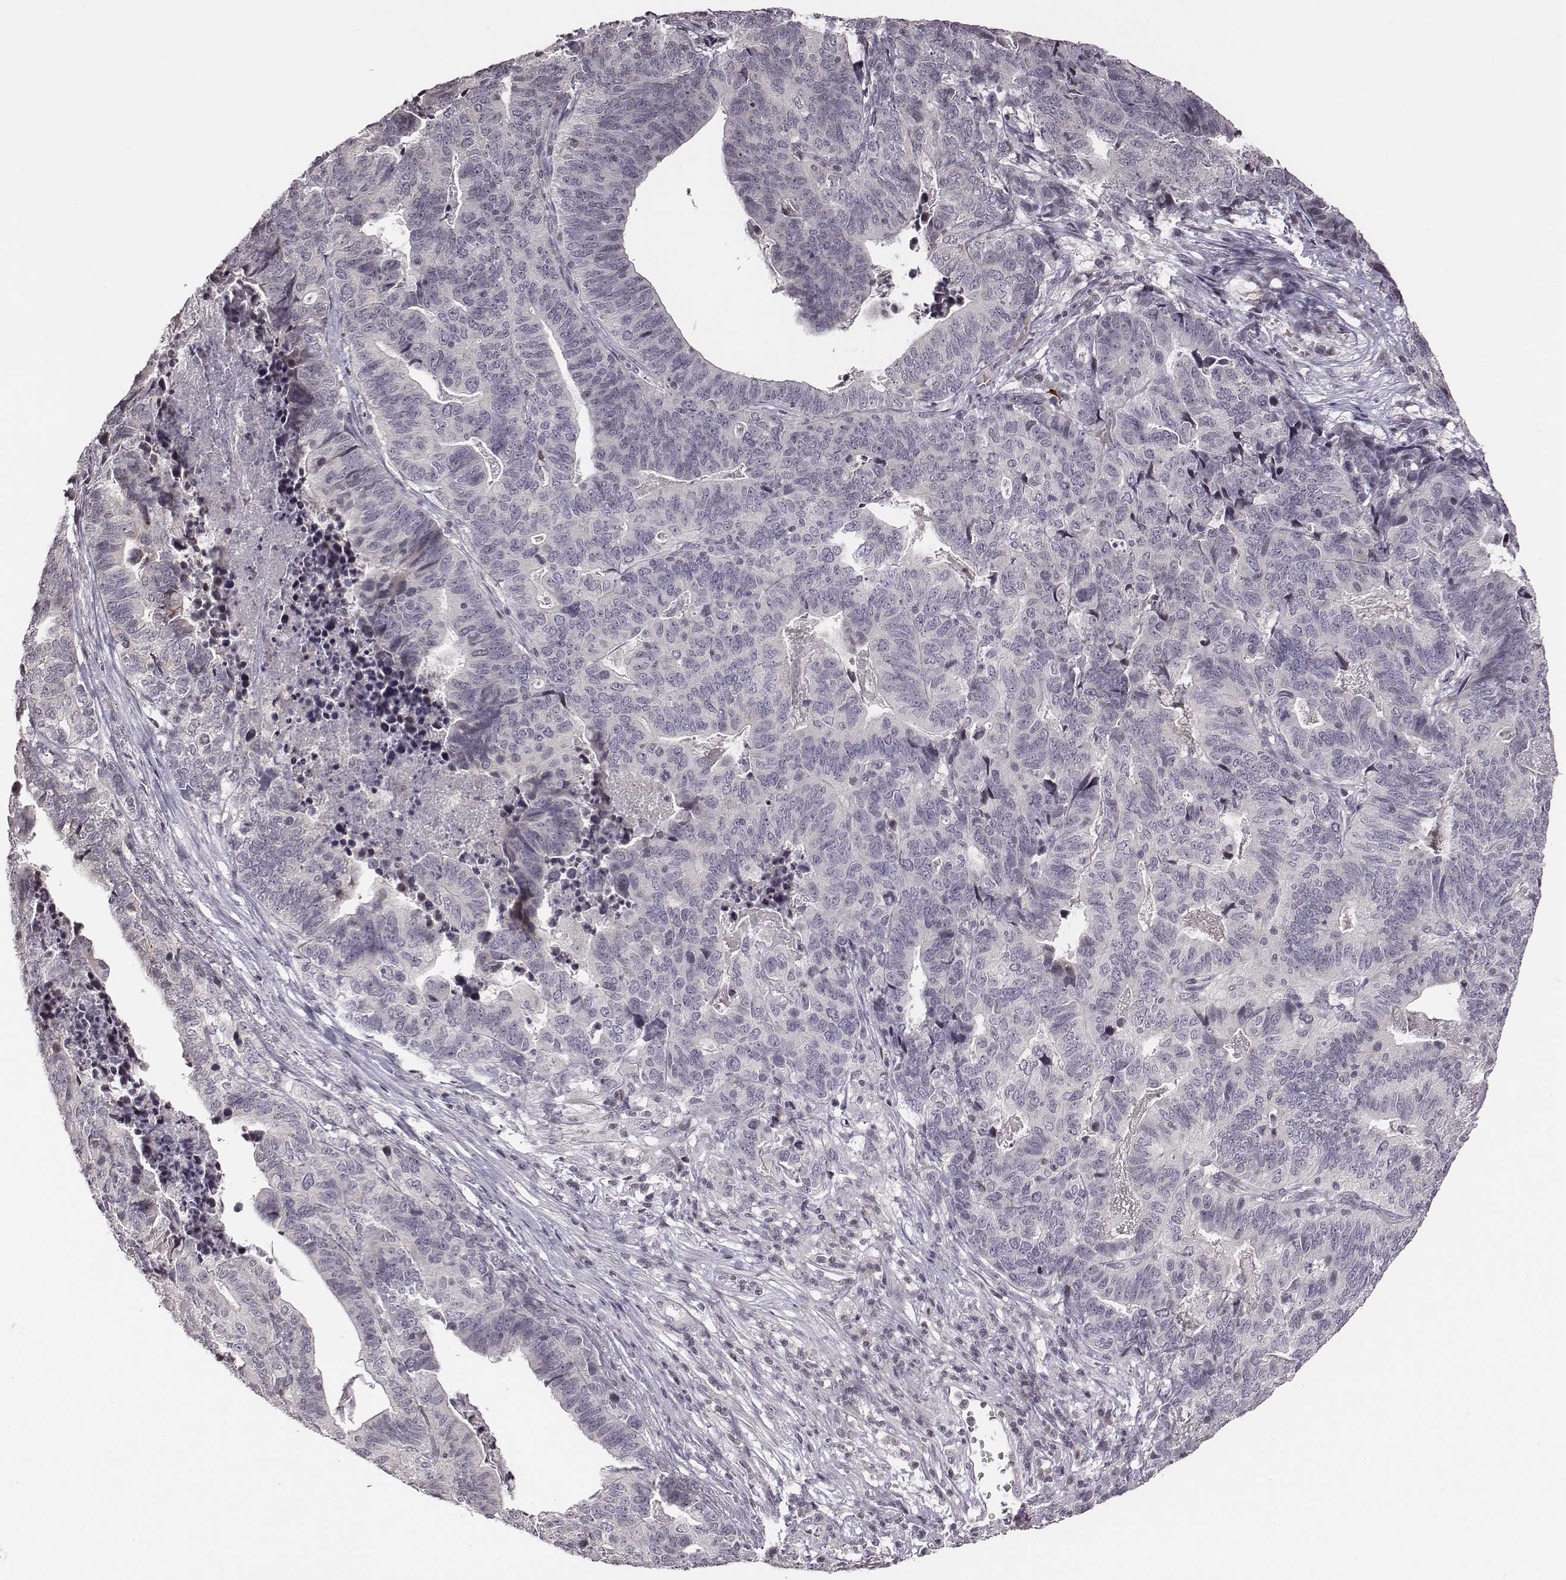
{"staining": {"intensity": "negative", "quantity": "none", "location": "none"}, "tissue": "stomach cancer", "cell_type": "Tumor cells", "image_type": "cancer", "snomed": [{"axis": "morphology", "description": "Adenocarcinoma, NOS"}, {"axis": "topography", "description": "Stomach, upper"}], "caption": "Micrograph shows no protein expression in tumor cells of adenocarcinoma (stomach) tissue. The staining is performed using DAB brown chromogen with nuclei counter-stained in using hematoxylin.", "gene": "GRM4", "patient": {"sex": "female", "age": 67}}